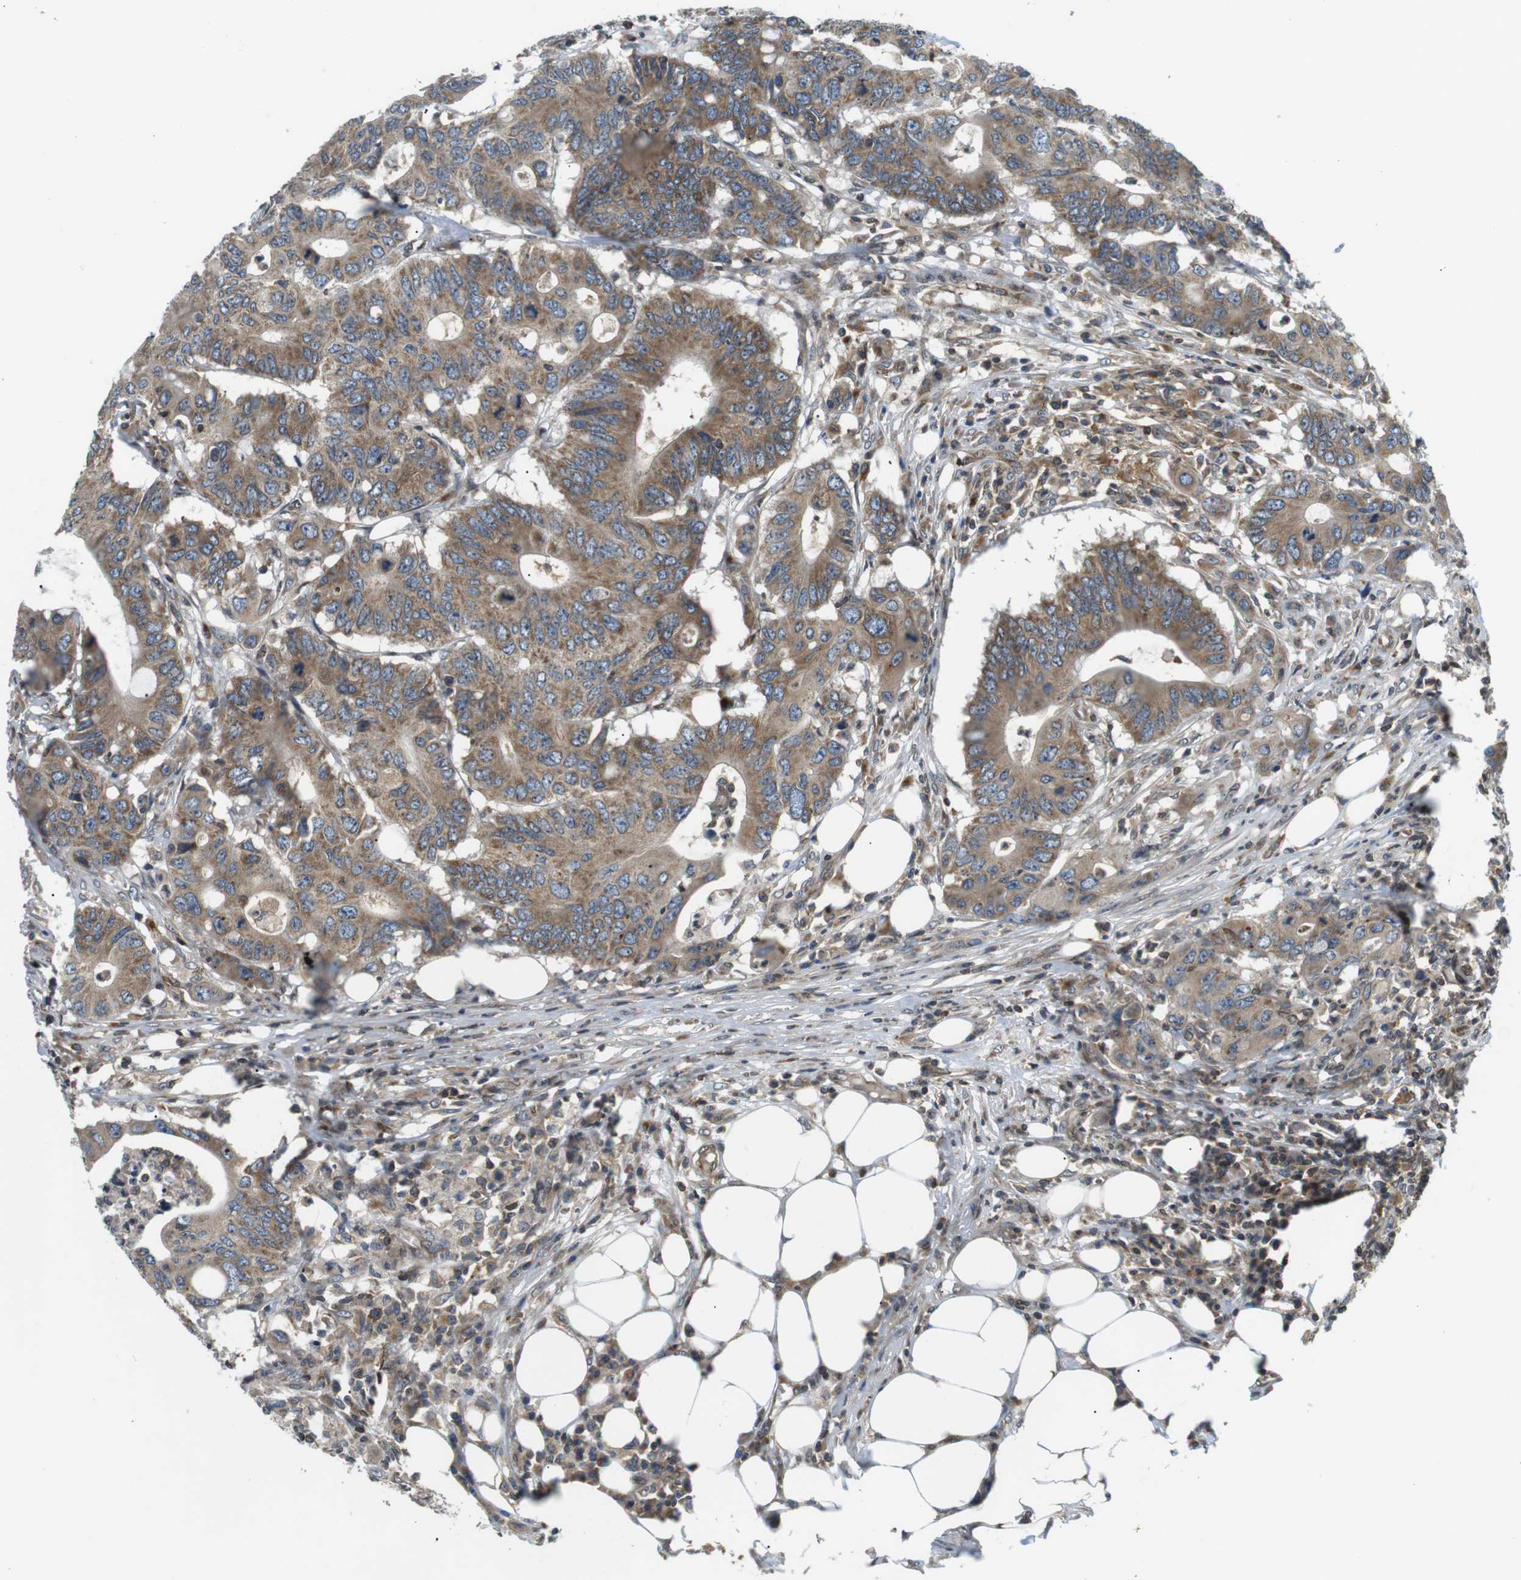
{"staining": {"intensity": "moderate", "quantity": ">75%", "location": "cytoplasmic/membranous"}, "tissue": "colorectal cancer", "cell_type": "Tumor cells", "image_type": "cancer", "snomed": [{"axis": "morphology", "description": "Adenocarcinoma, NOS"}, {"axis": "topography", "description": "Colon"}], "caption": "Protein staining by immunohistochemistry displays moderate cytoplasmic/membranous positivity in approximately >75% of tumor cells in colorectal adenocarcinoma.", "gene": "TMX4", "patient": {"sex": "male", "age": 71}}